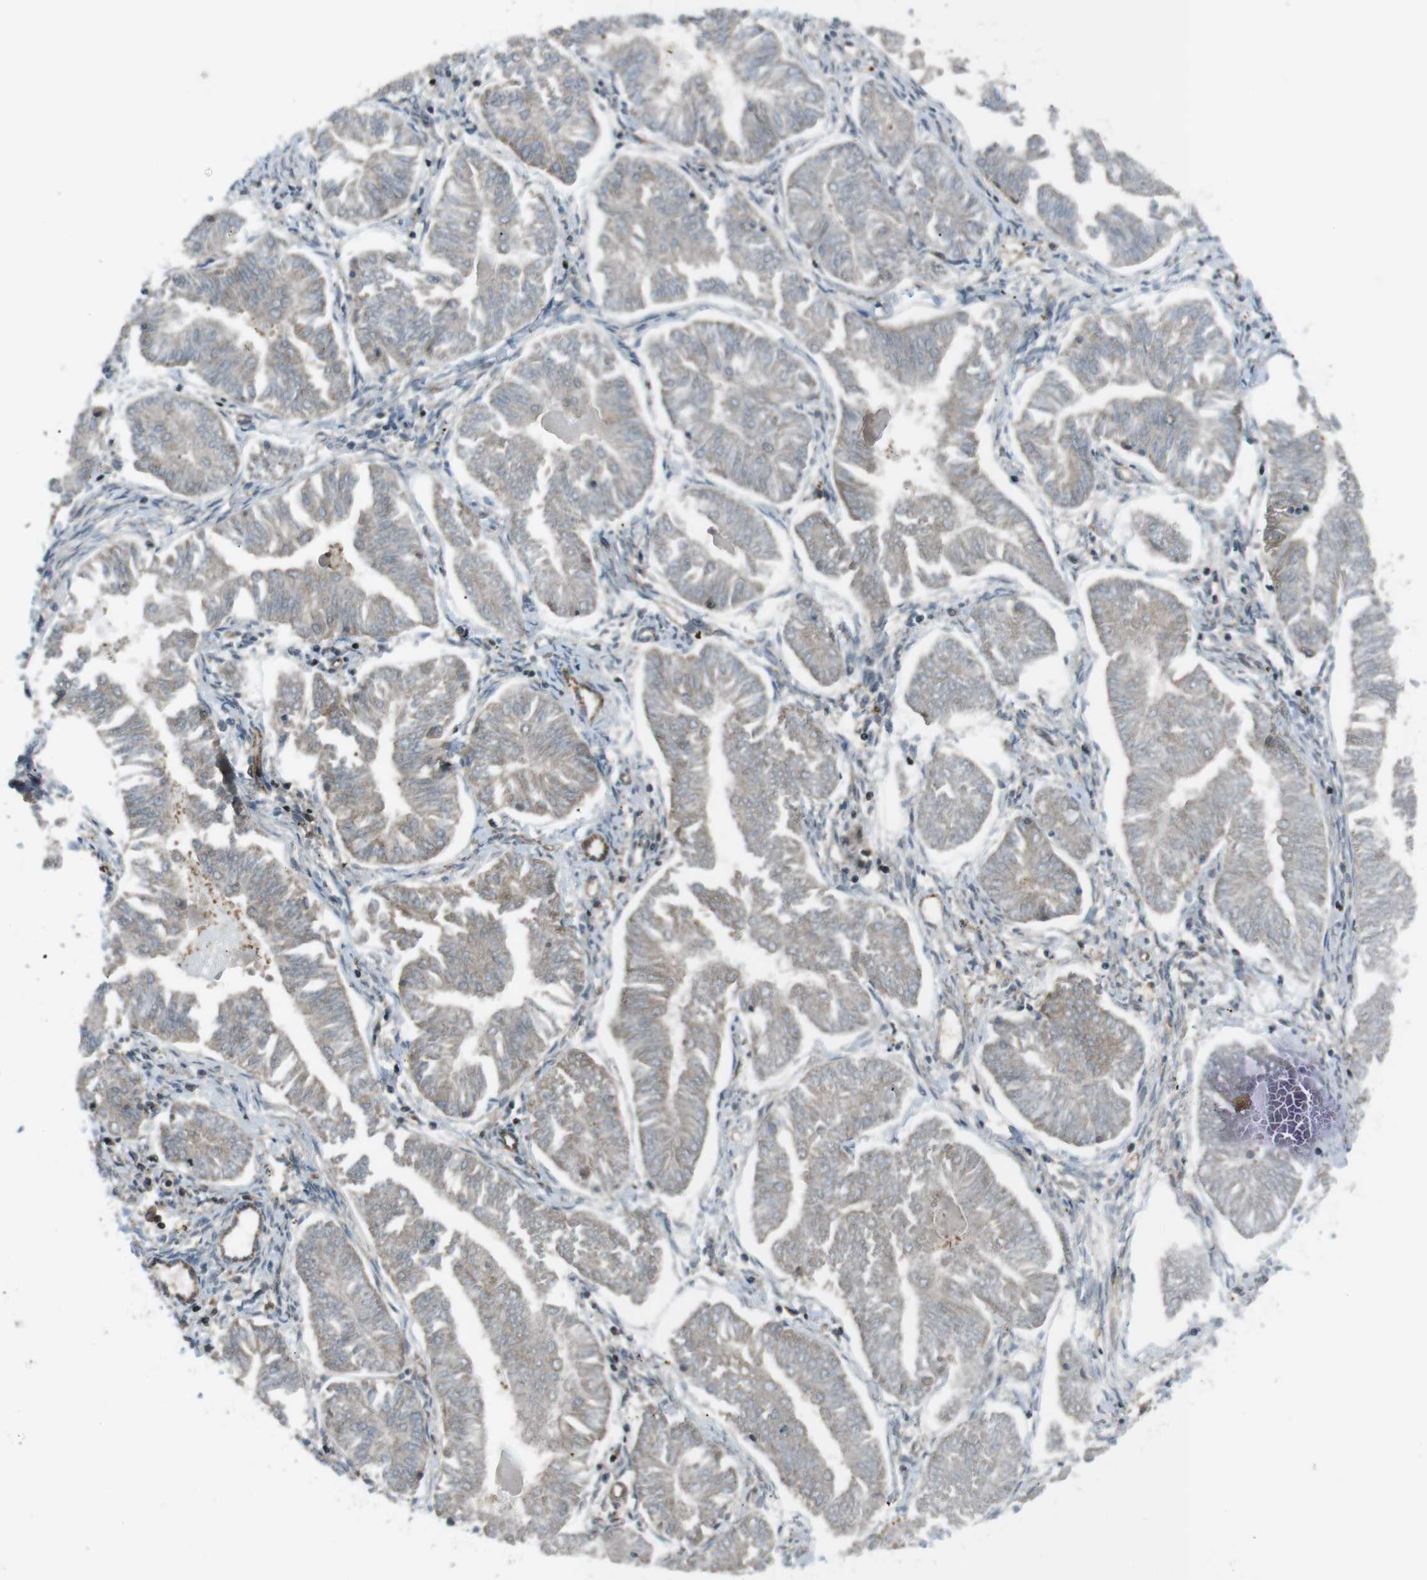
{"staining": {"intensity": "negative", "quantity": "none", "location": "none"}, "tissue": "endometrial cancer", "cell_type": "Tumor cells", "image_type": "cancer", "snomed": [{"axis": "morphology", "description": "Adenocarcinoma, NOS"}, {"axis": "topography", "description": "Endometrium"}], "caption": "Immunohistochemical staining of human endometrial adenocarcinoma exhibits no significant expression in tumor cells.", "gene": "TIAM2", "patient": {"sex": "female", "age": 53}}